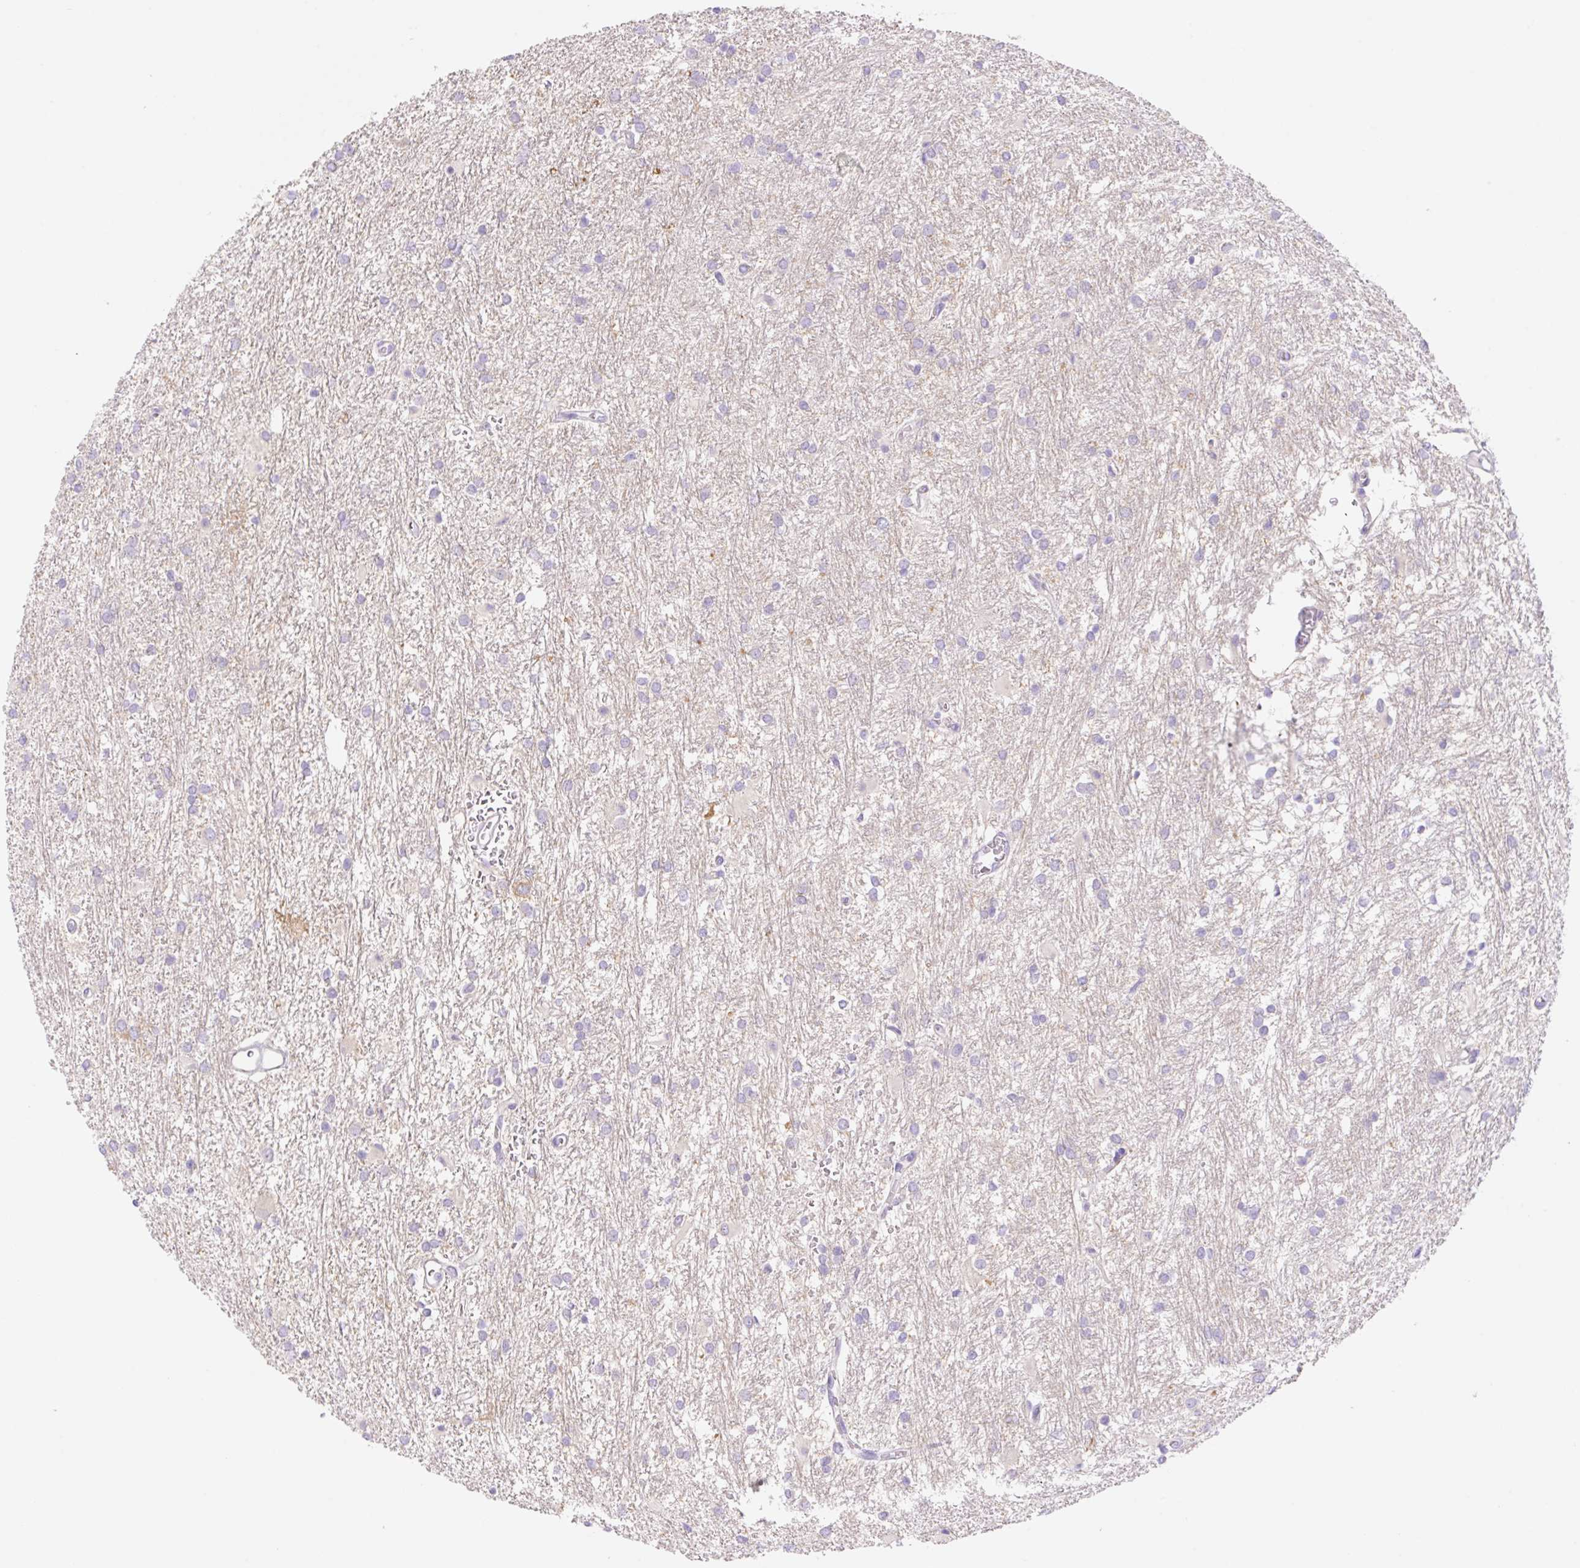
{"staining": {"intensity": "negative", "quantity": "none", "location": "none"}, "tissue": "glioma", "cell_type": "Tumor cells", "image_type": "cancer", "snomed": [{"axis": "morphology", "description": "Glioma, malignant, High grade"}, {"axis": "topography", "description": "Brain"}], "caption": "A photomicrograph of malignant glioma (high-grade) stained for a protein shows no brown staining in tumor cells. (Immunohistochemistry (ihc), brightfield microscopy, high magnification).", "gene": "DENND5A", "patient": {"sex": "female", "age": 50}}